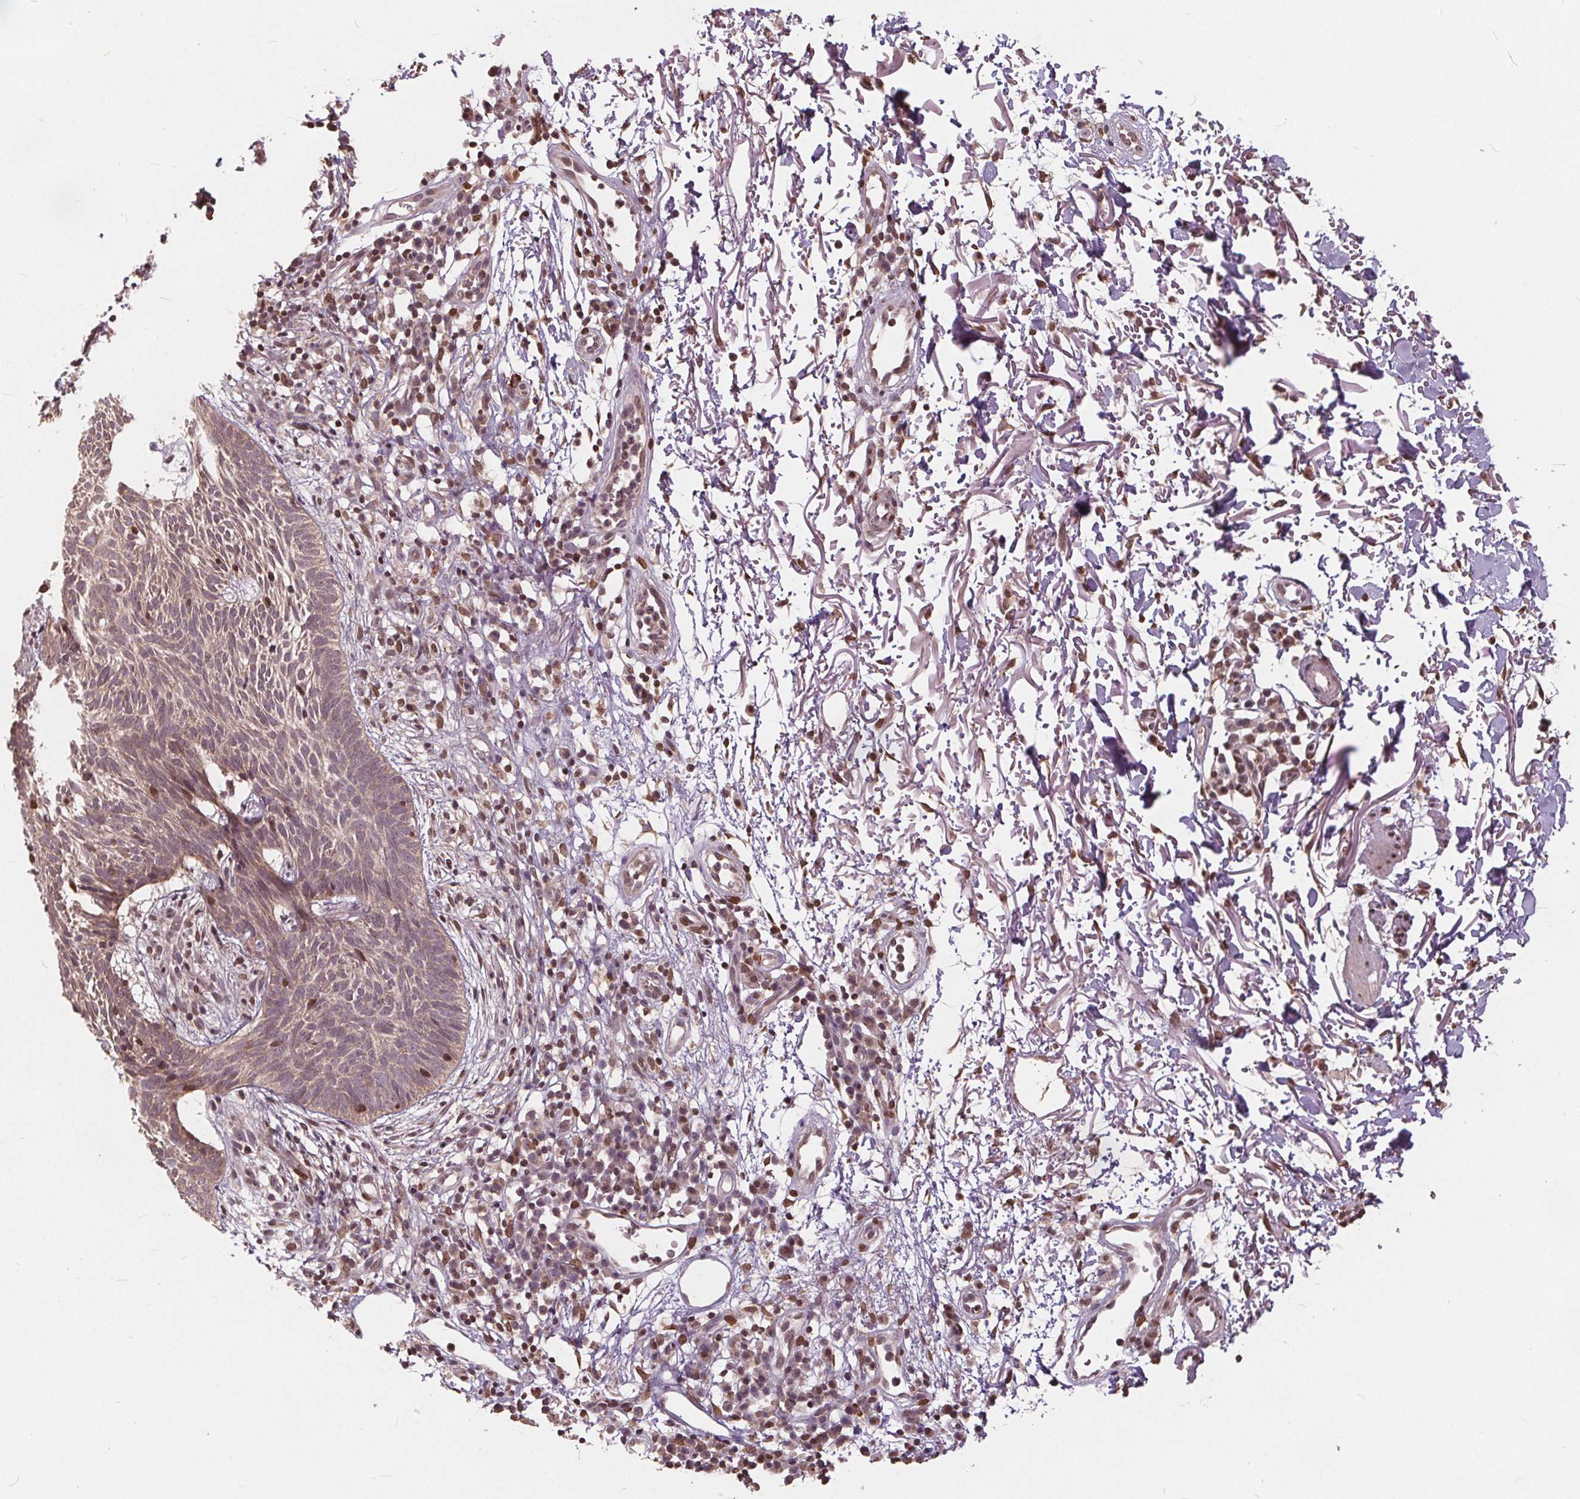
{"staining": {"intensity": "moderate", "quantity": "<25%", "location": "nuclear"}, "tissue": "skin cancer", "cell_type": "Tumor cells", "image_type": "cancer", "snomed": [{"axis": "morphology", "description": "Normal tissue, NOS"}, {"axis": "morphology", "description": "Basal cell carcinoma"}, {"axis": "topography", "description": "Skin"}], "caption": "Protein expression analysis of basal cell carcinoma (skin) shows moderate nuclear staining in approximately <25% of tumor cells.", "gene": "HIF1AN", "patient": {"sex": "male", "age": 68}}